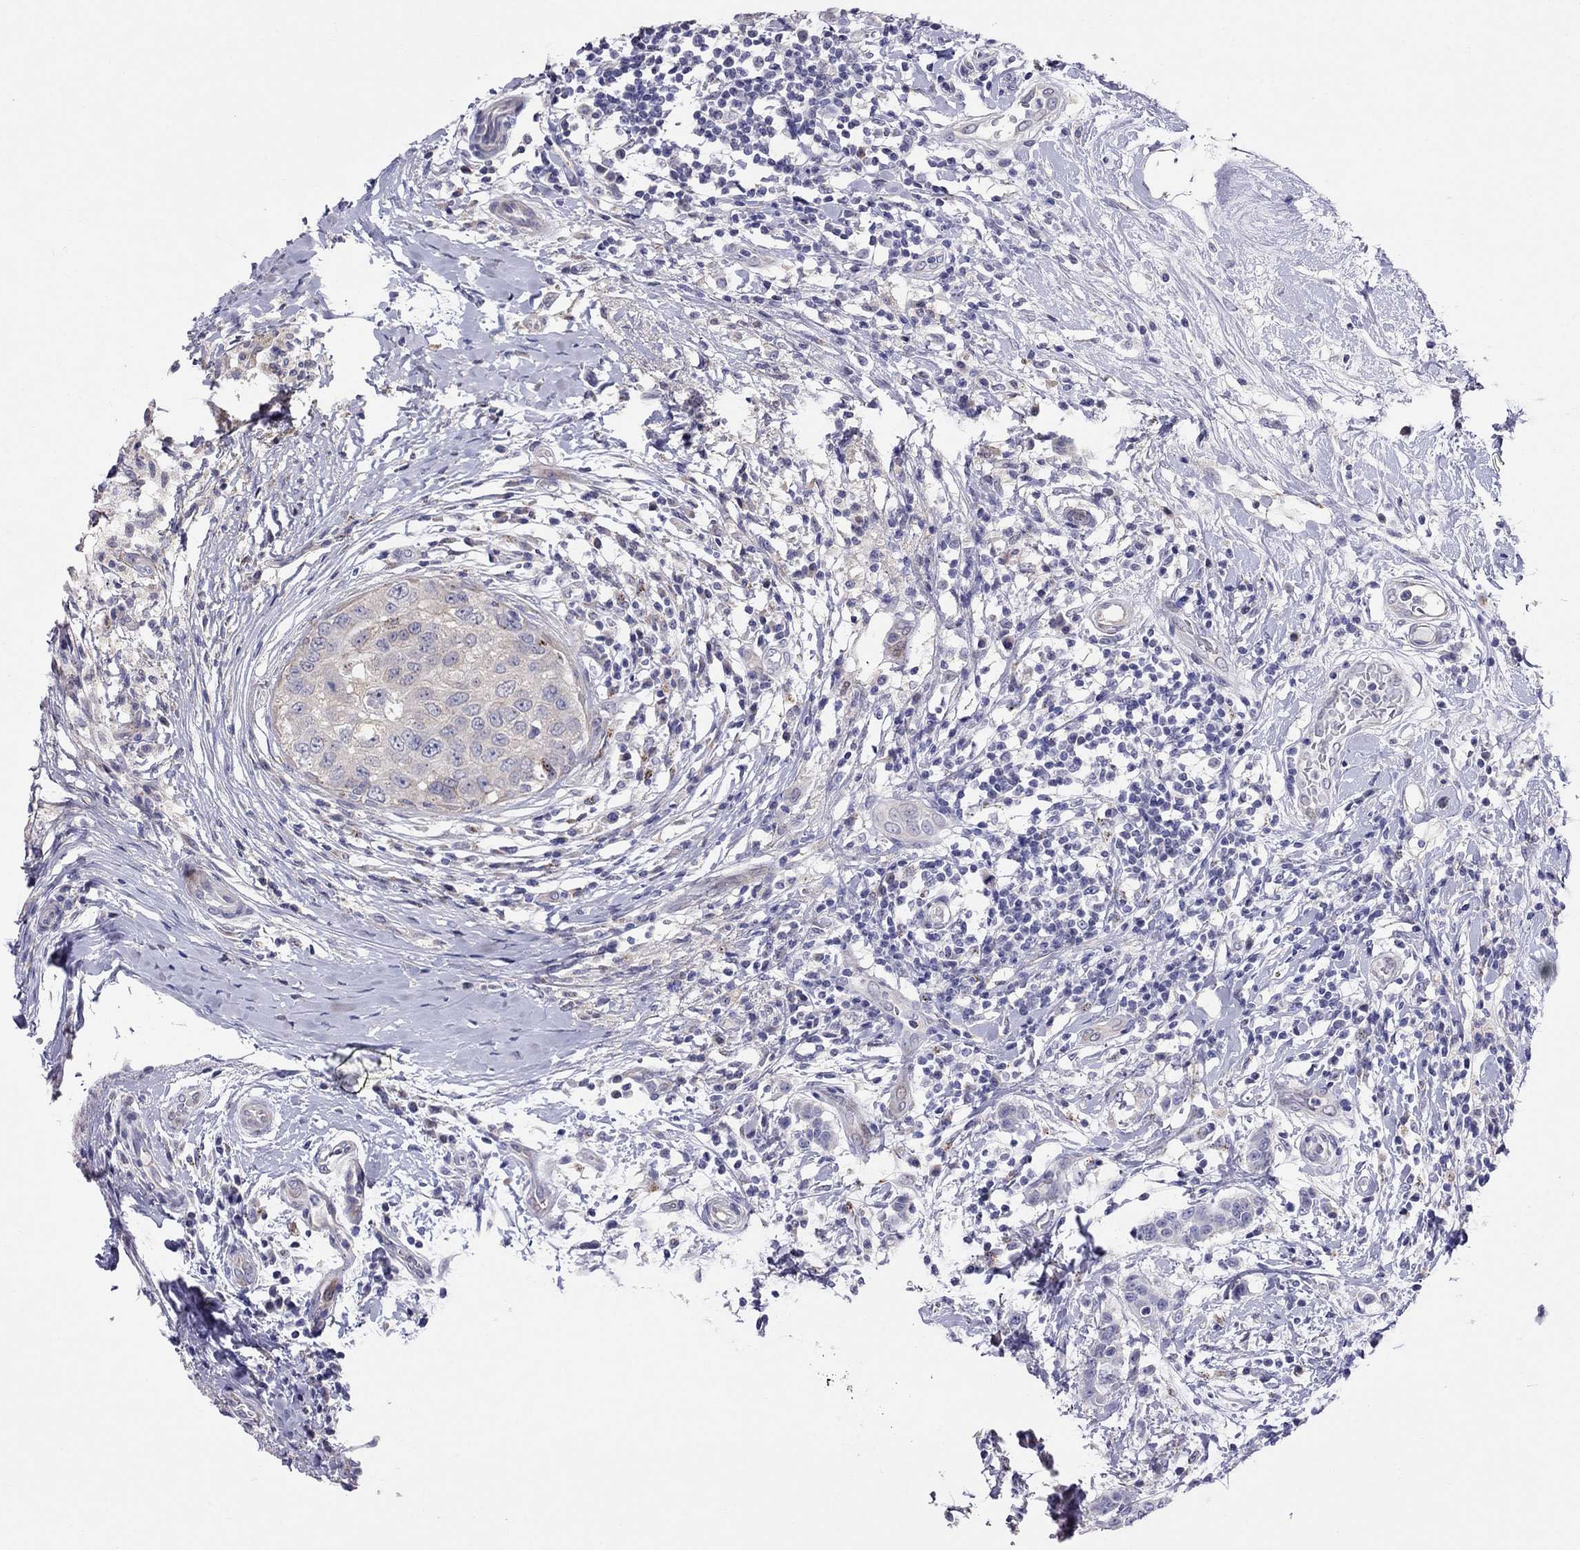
{"staining": {"intensity": "negative", "quantity": "none", "location": "none"}, "tissue": "breast cancer", "cell_type": "Tumor cells", "image_type": "cancer", "snomed": [{"axis": "morphology", "description": "Duct carcinoma"}, {"axis": "topography", "description": "Breast"}], "caption": "A histopathology image of human breast cancer (invasive ductal carcinoma) is negative for staining in tumor cells.", "gene": "MAGEB4", "patient": {"sex": "female", "age": 27}}